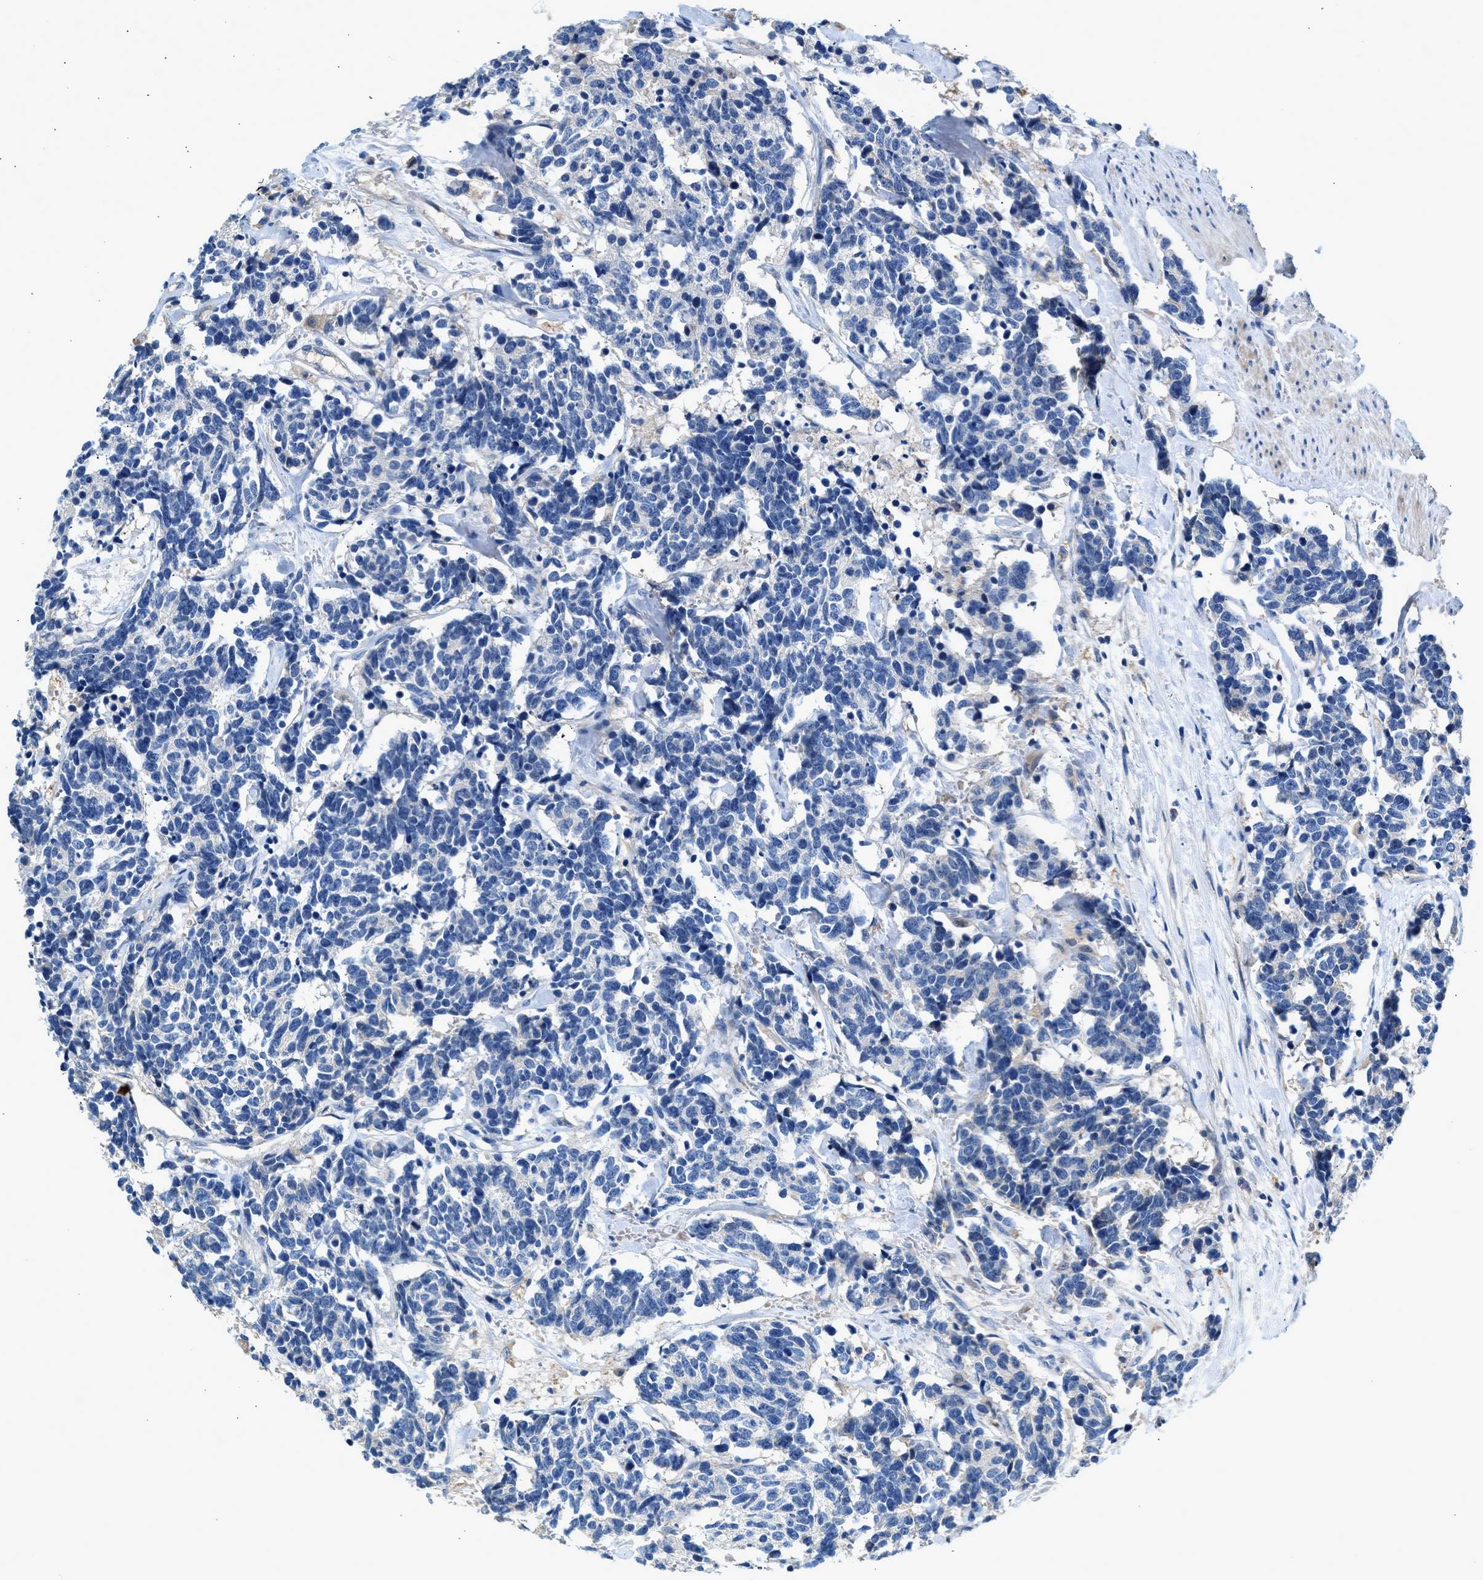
{"staining": {"intensity": "negative", "quantity": "none", "location": "none"}, "tissue": "carcinoid", "cell_type": "Tumor cells", "image_type": "cancer", "snomed": [{"axis": "morphology", "description": "Carcinoma, NOS"}, {"axis": "morphology", "description": "Carcinoid, malignant, NOS"}, {"axis": "topography", "description": "Urinary bladder"}], "caption": "A photomicrograph of carcinoma stained for a protein reveals no brown staining in tumor cells.", "gene": "RWDD2B", "patient": {"sex": "male", "age": 57}}